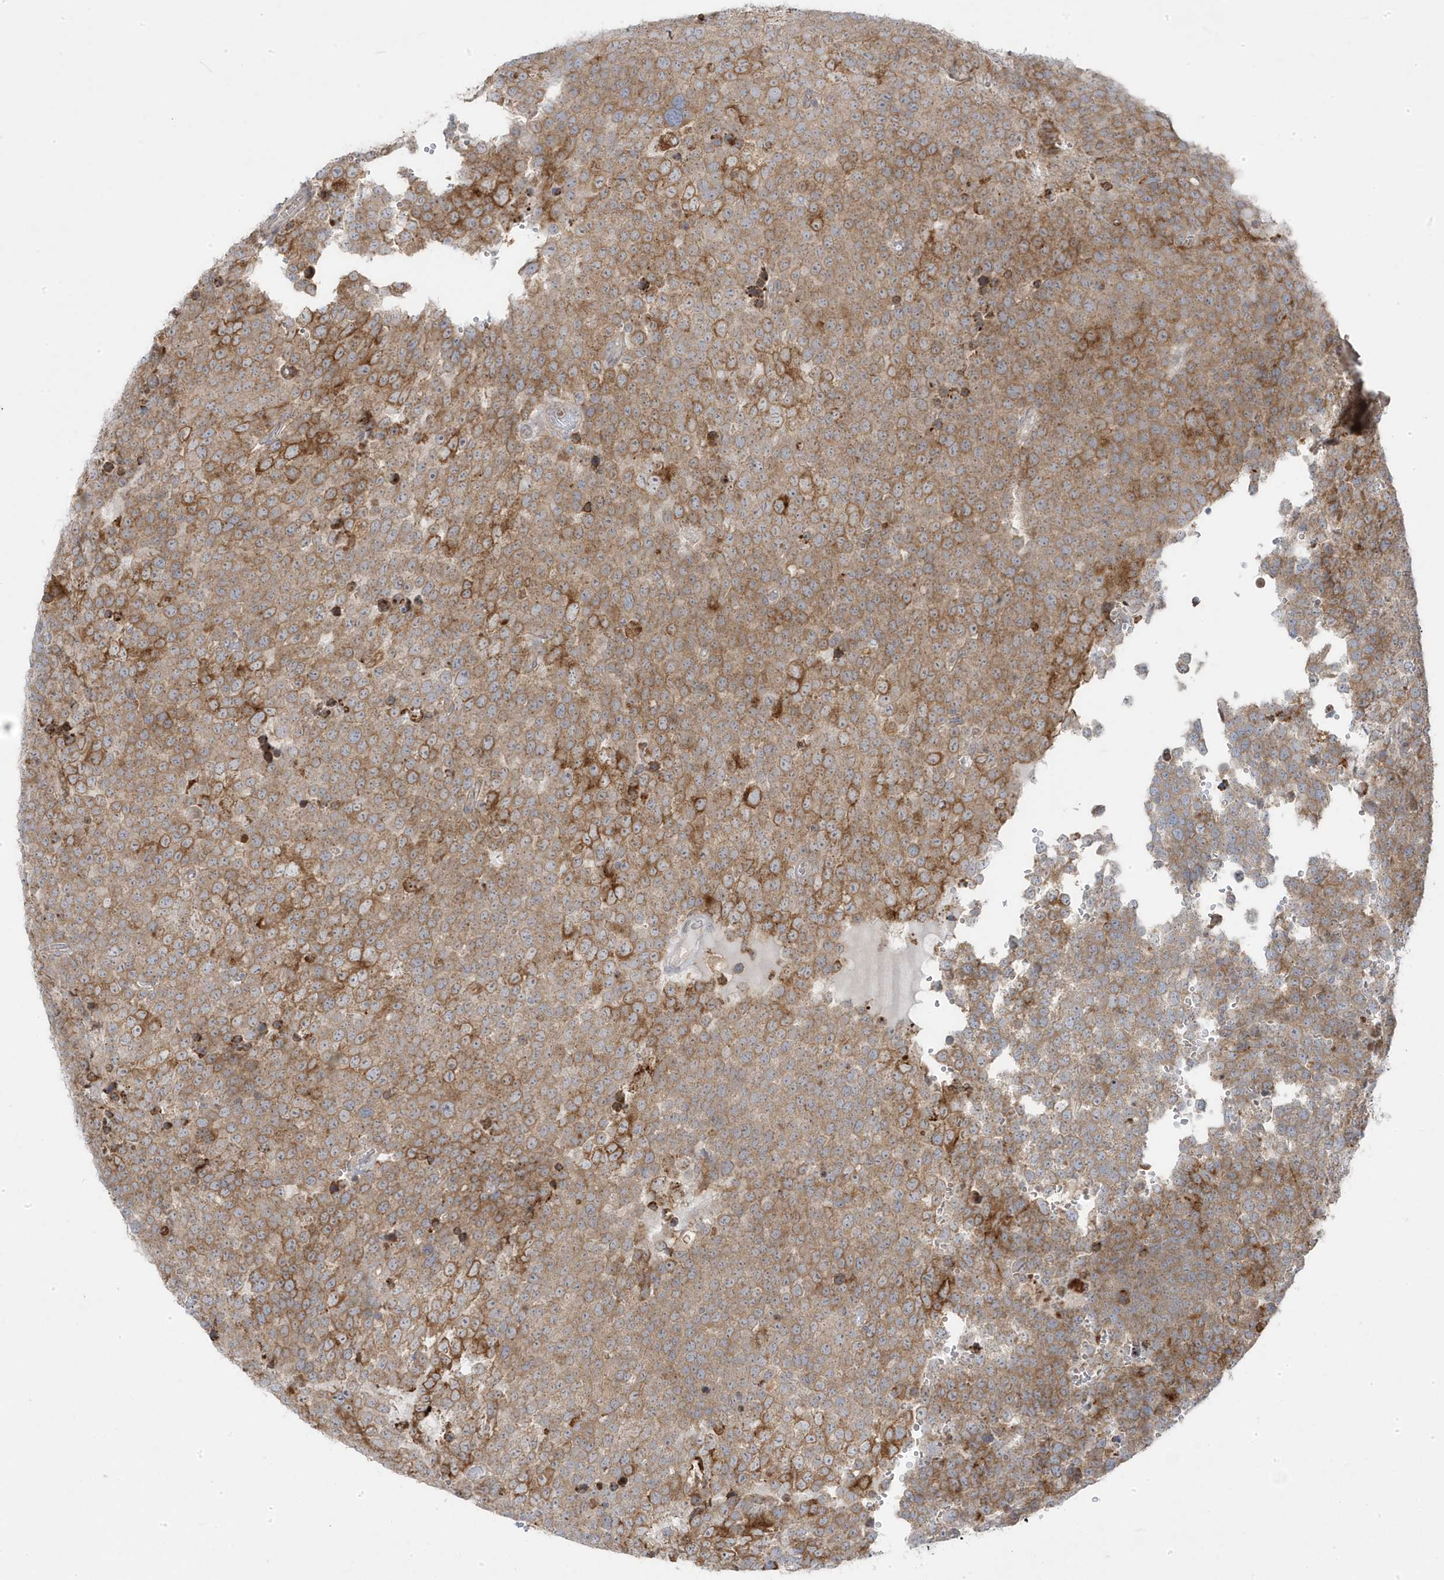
{"staining": {"intensity": "moderate", "quantity": ">75%", "location": "cytoplasmic/membranous"}, "tissue": "testis cancer", "cell_type": "Tumor cells", "image_type": "cancer", "snomed": [{"axis": "morphology", "description": "Seminoma, NOS"}, {"axis": "topography", "description": "Testis"}], "caption": "The image shows staining of testis seminoma, revealing moderate cytoplasmic/membranous protein expression (brown color) within tumor cells.", "gene": "ZNF654", "patient": {"sex": "male", "age": 71}}